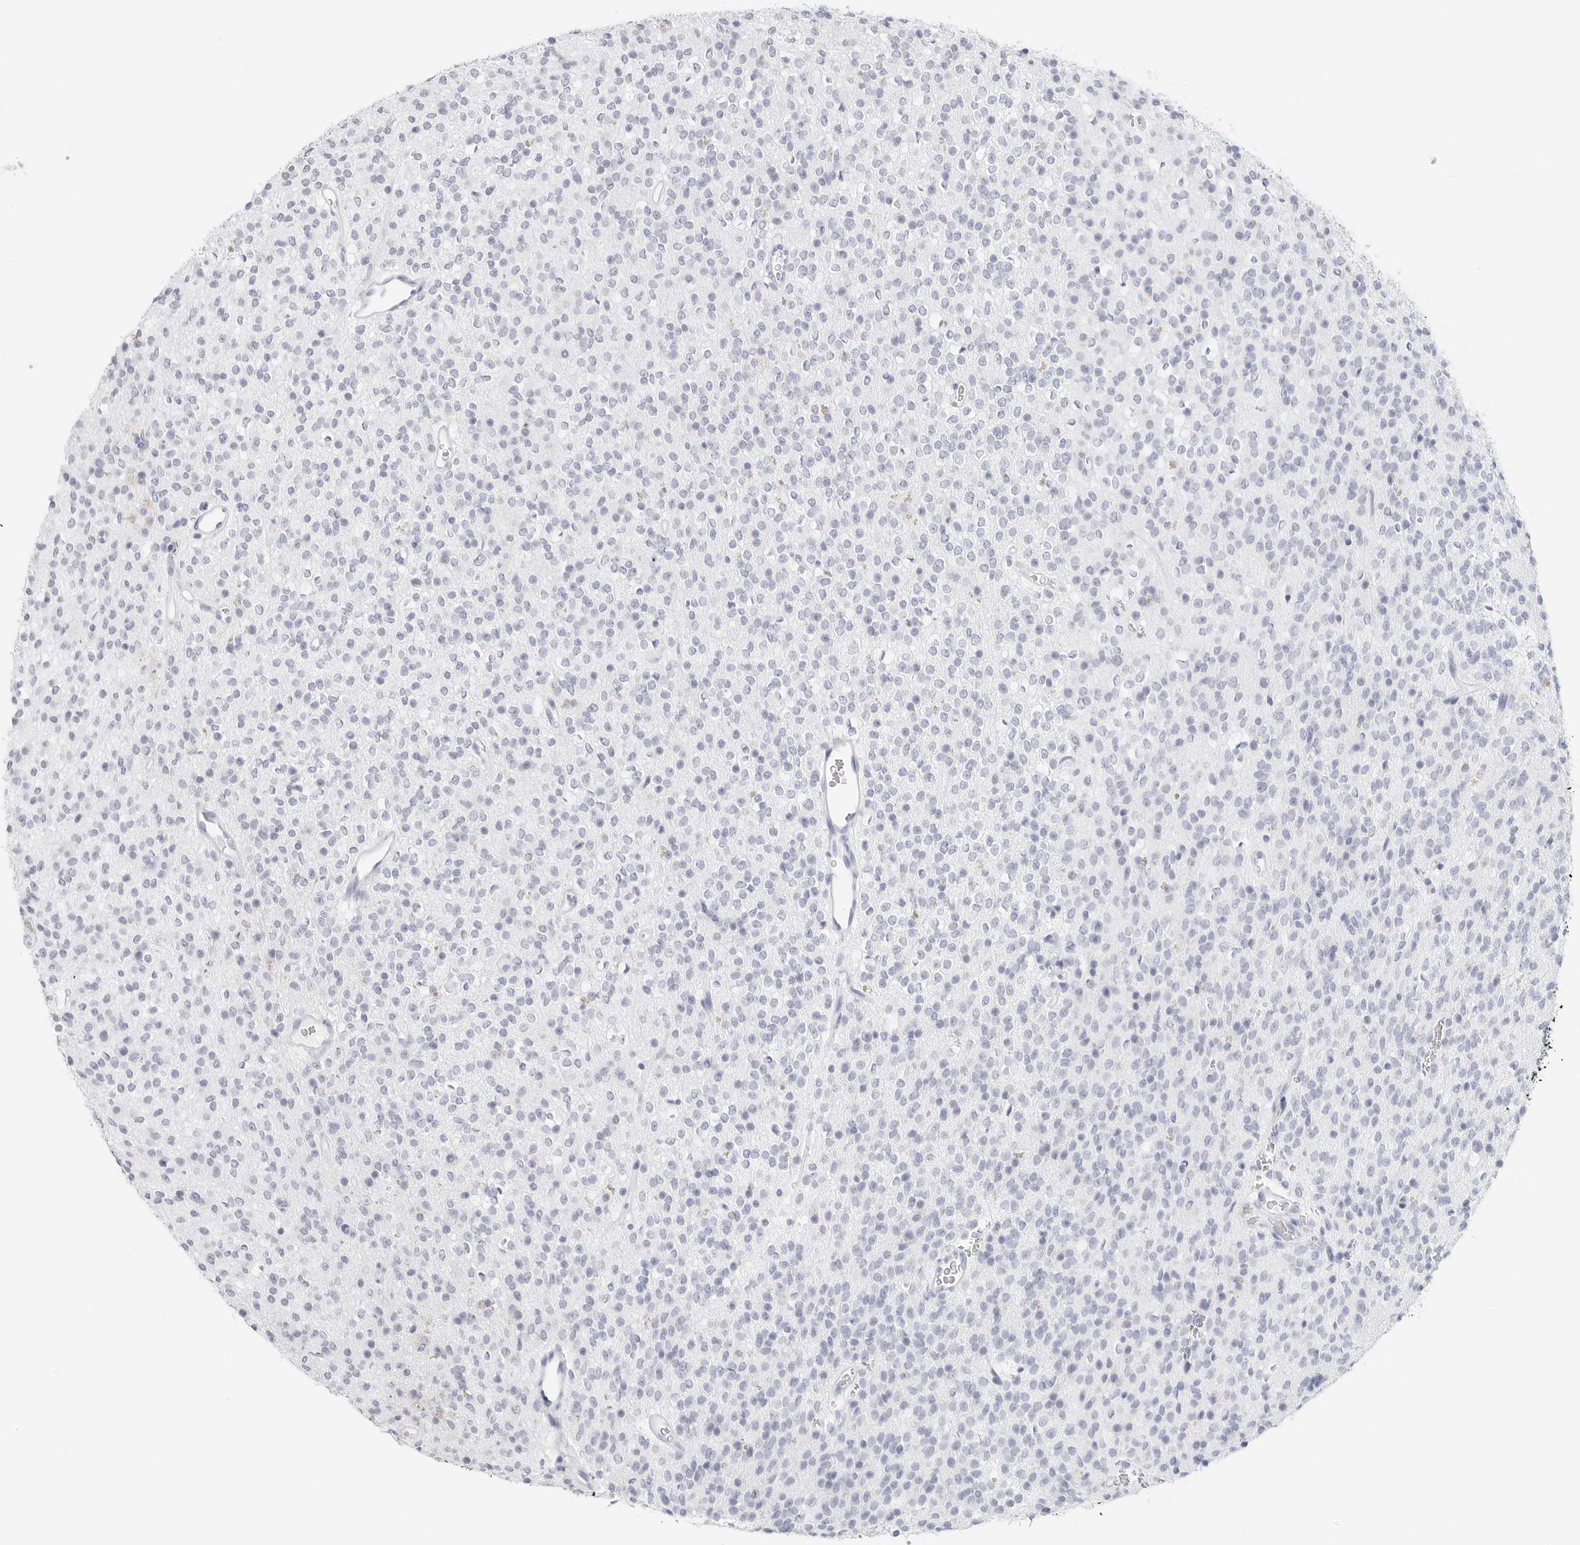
{"staining": {"intensity": "negative", "quantity": "none", "location": "none"}, "tissue": "glioma", "cell_type": "Tumor cells", "image_type": "cancer", "snomed": [{"axis": "morphology", "description": "Glioma, malignant, High grade"}, {"axis": "topography", "description": "Brain"}], "caption": "Tumor cells show no significant expression in glioma.", "gene": "TFF2", "patient": {"sex": "male", "age": 34}}